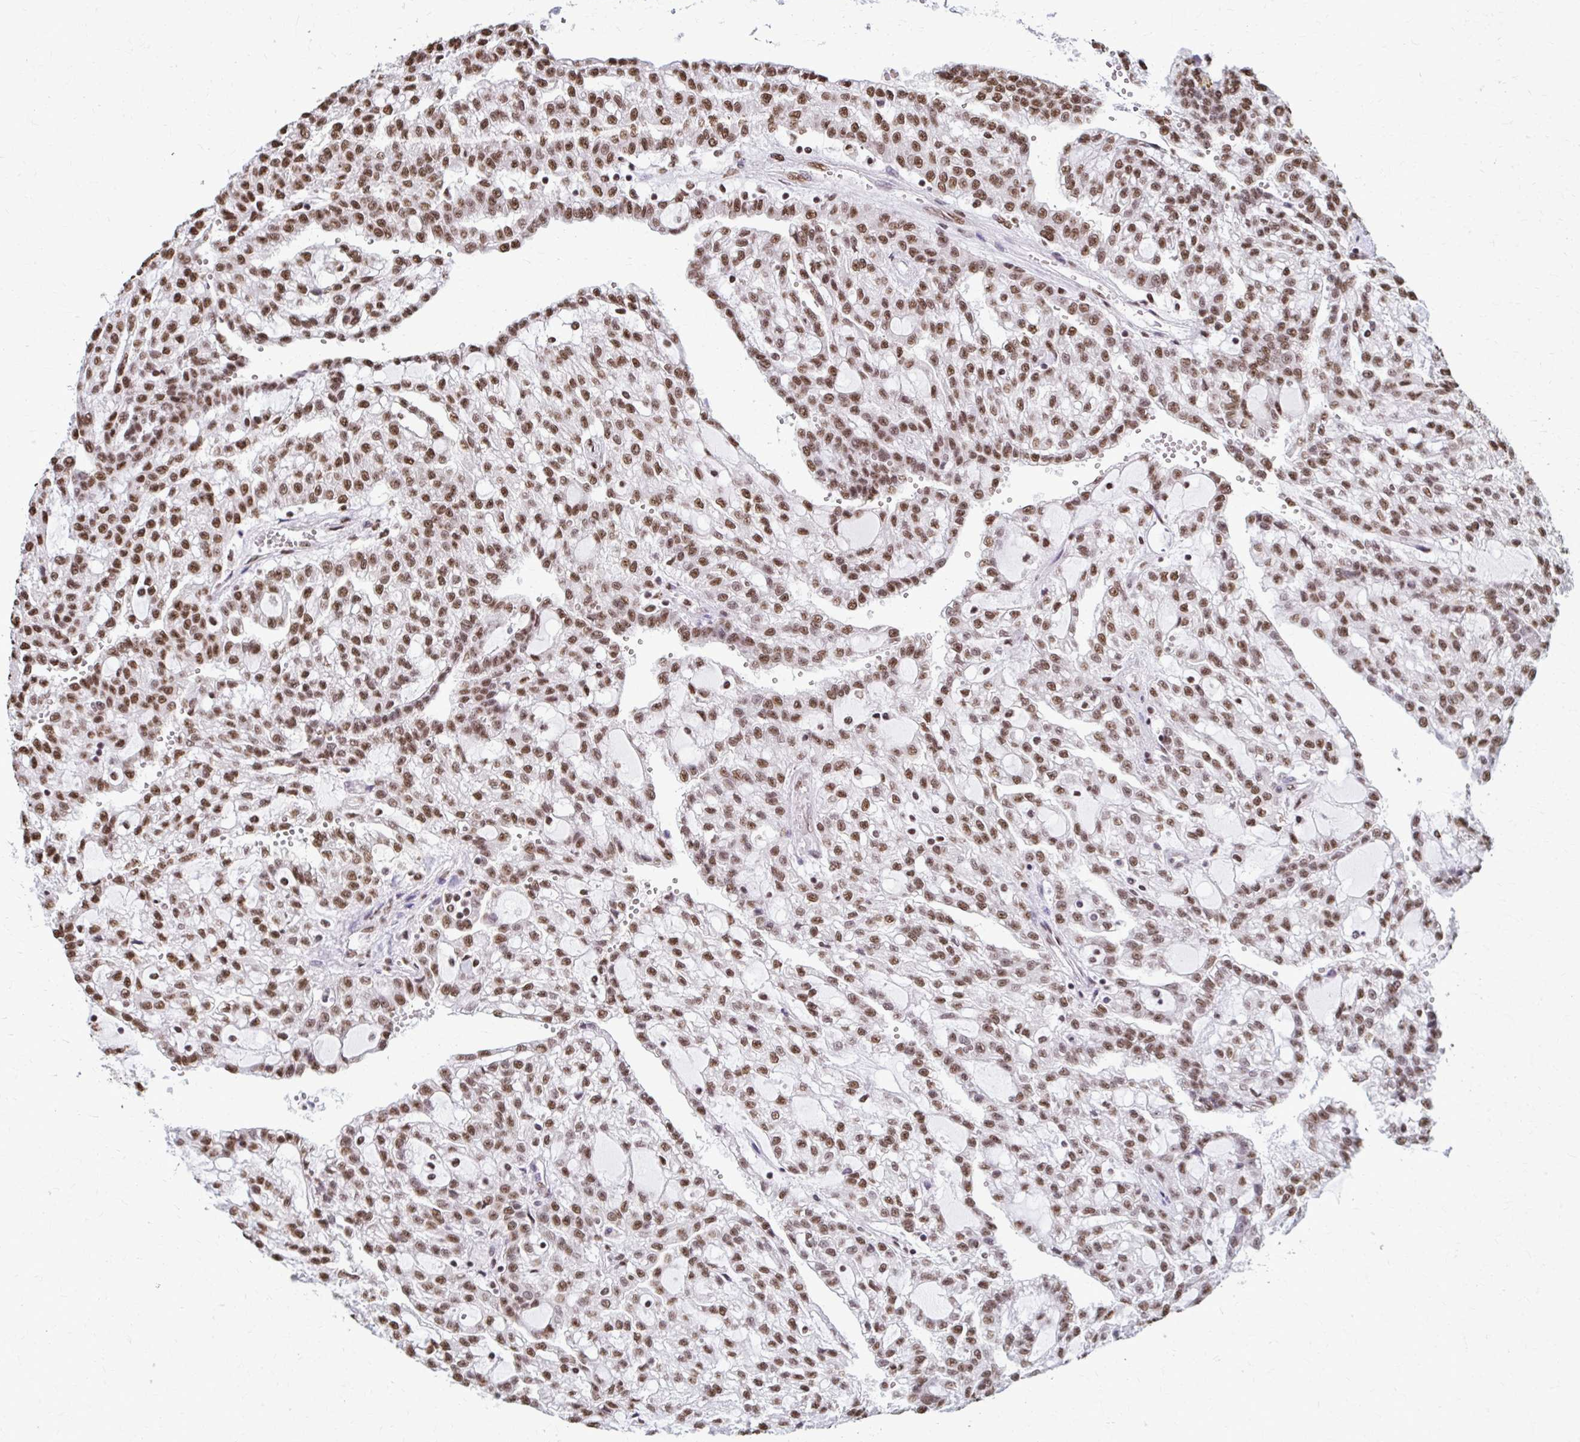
{"staining": {"intensity": "moderate", "quantity": ">75%", "location": "nuclear"}, "tissue": "renal cancer", "cell_type": "Tumor cells", "image_type": "cancer", "snomed": [{"axis": "morphology", "description": "Adenocarcinoma, NOS"}, {"axis": "topography", "description": "Kidney"}], "caption": "Renal adenocarcinoma stained for a protein (brown) demonstrates moderate nuclear positive expression in about >75% of tumor cells.", "gene": "SNRPA", "patient": {"sex": "male", "age": 63}}